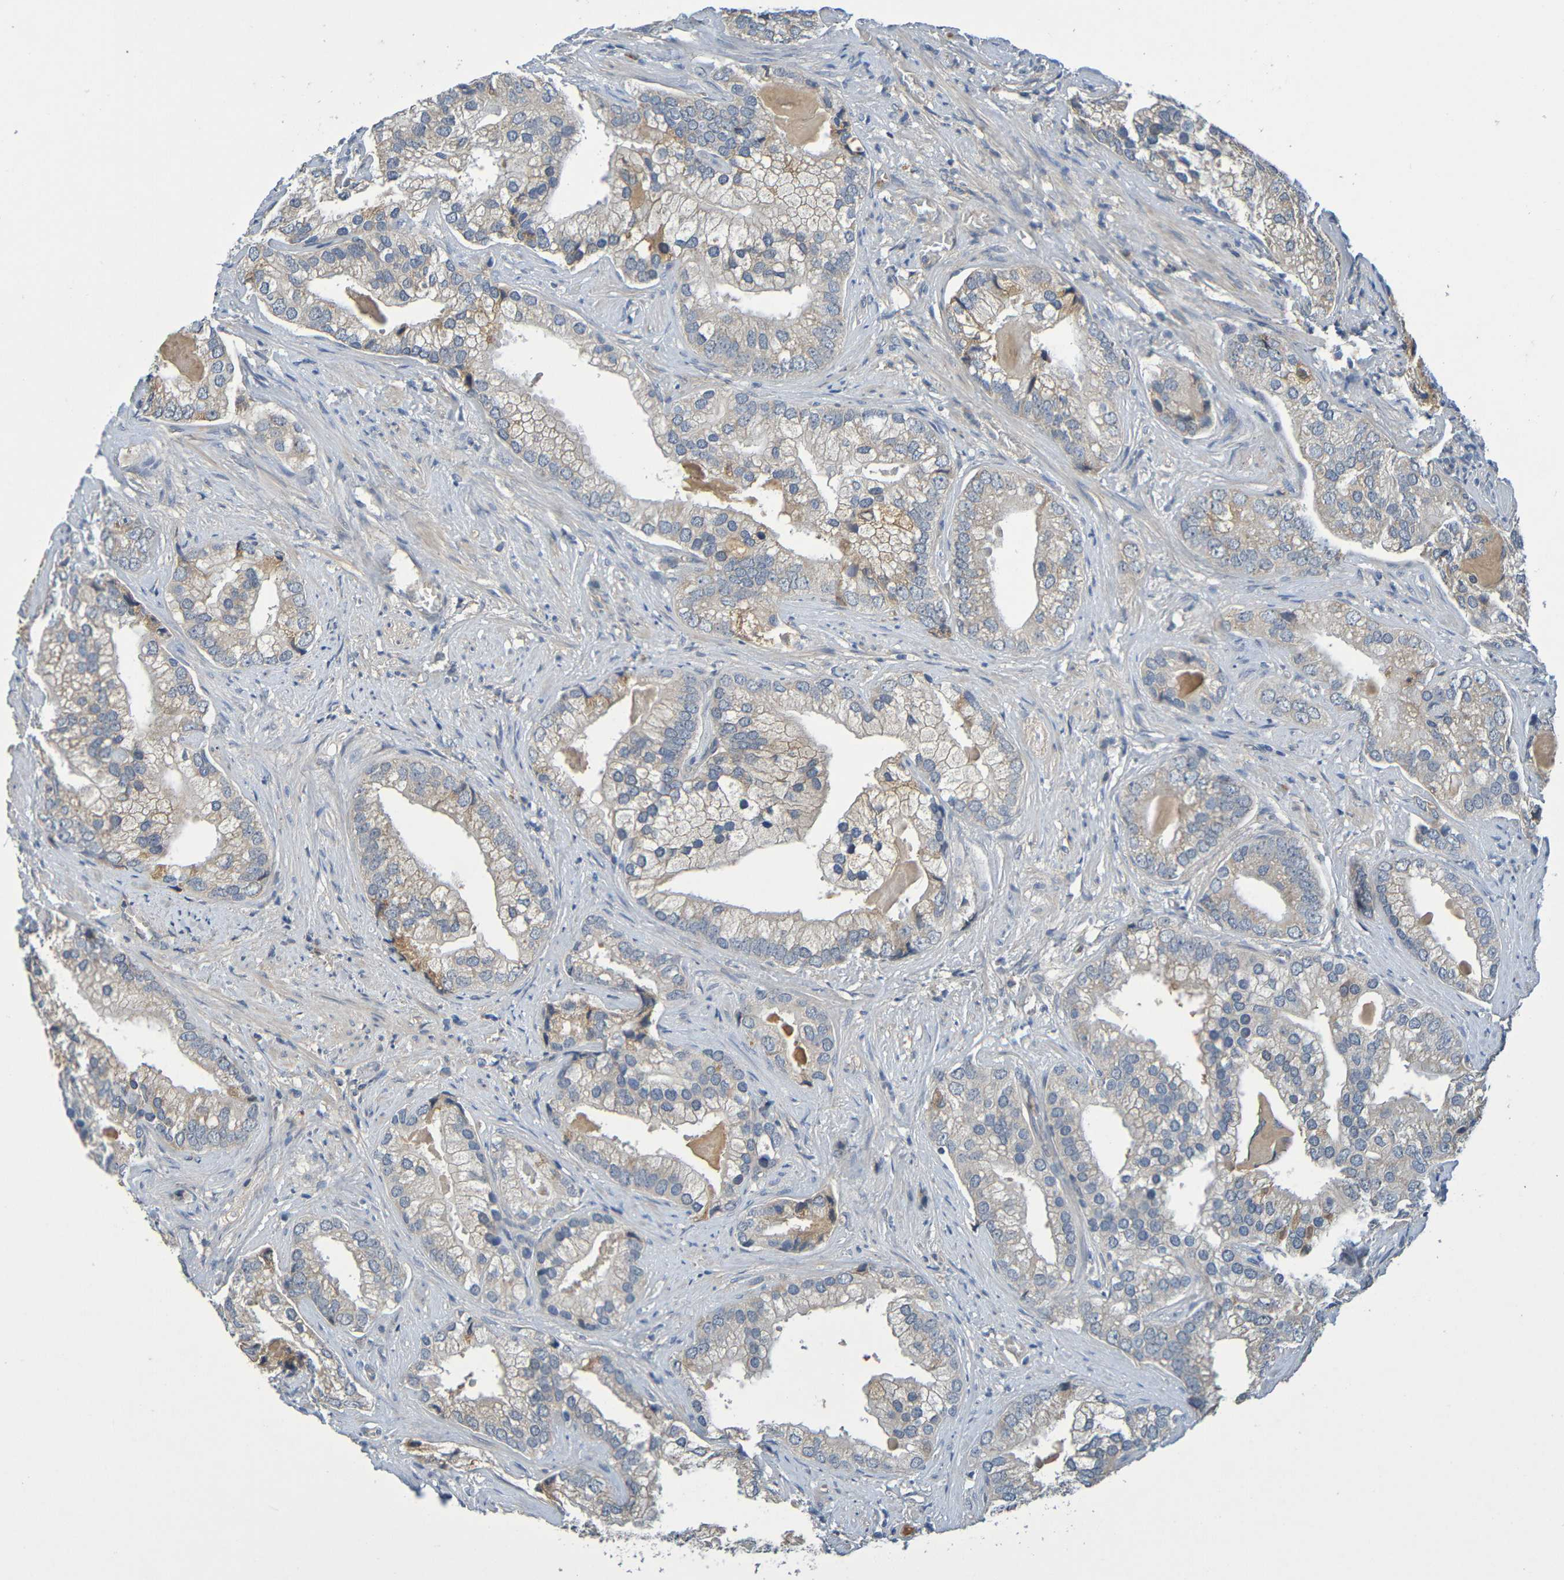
{"staining": {"intensity": "weak", "quantity": ">75%", "location": "cytoplasmic/membranous"}, "tissue": "prostate cancer", "cell_type": "Tumor cells", "image_type": "cancer", "snomed": [{"axis": "morphology", "description": "Adenocarcinoma, Low grade"}, {"axis": "topography", "description": "Prostate"}], "caption": "An IHC micrograph of tumor tissue is shown. Protein staining in brown shows weak cytoplasmic/membranous positivity in prostate cancer within tumor cells.", "gene": "C1QA", "patient": {"sex": "male", "age": 71}}